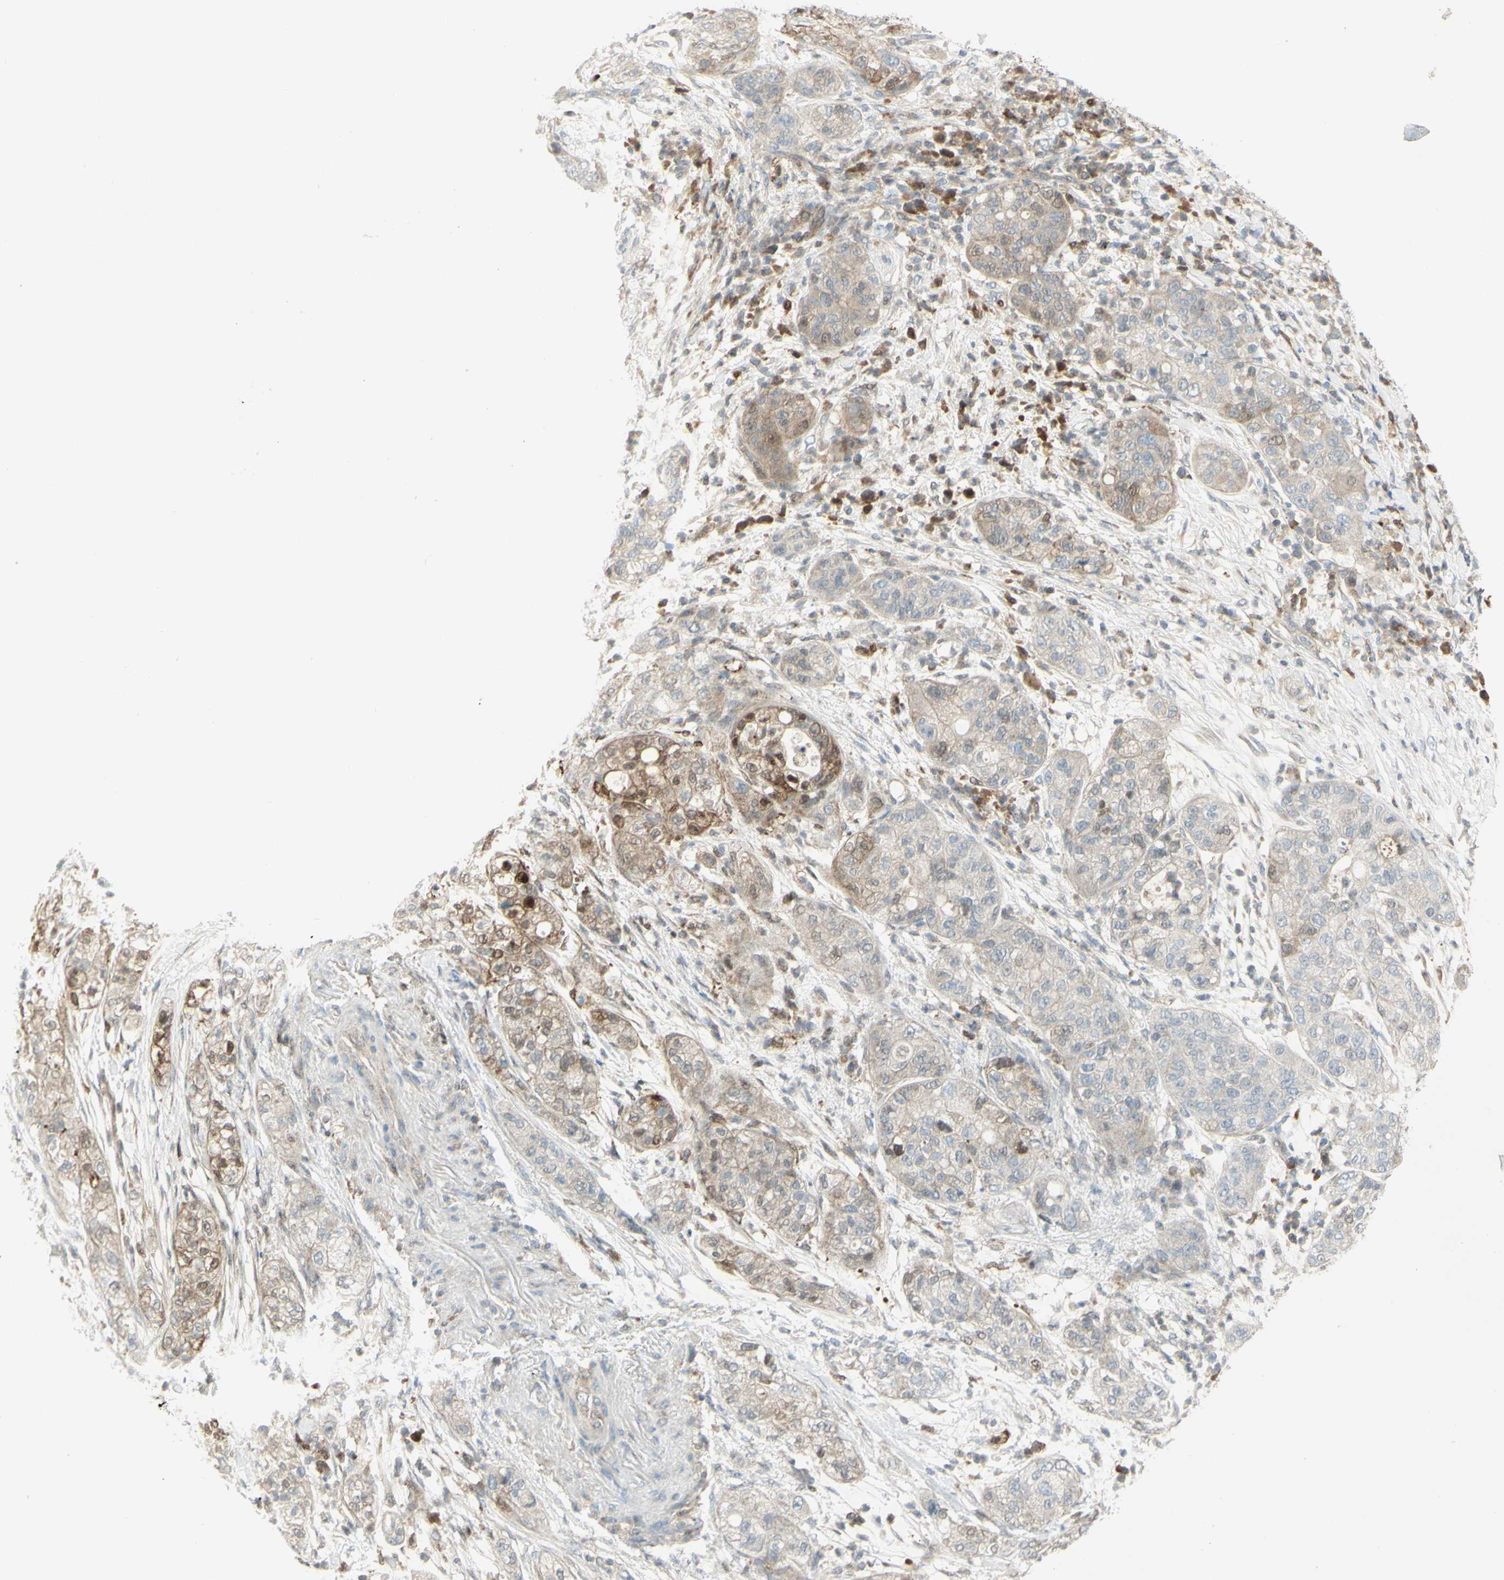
{"staining": {"intensity": "weak", "quantity": "25%-75%", "location": "cytoplasmic/membranous"}, "tissue": "pancreatic cancer", "cell_type": "Tumor cells", "image_type": "cancer", "snomed": [{"axis": "morphology", "description": "Adenocarcinoma, NOS"}, {"axis": "topography", "description": "Pancreas"}], "caption": "This is an image of immunohistochemistry staining of pancreatic adenocarcinoma, which shows weak staining in the cytoplasmic/membranous of tumor cells.", "gene": "C1orf159", "patient": {"sex": "female", "age": 78}}